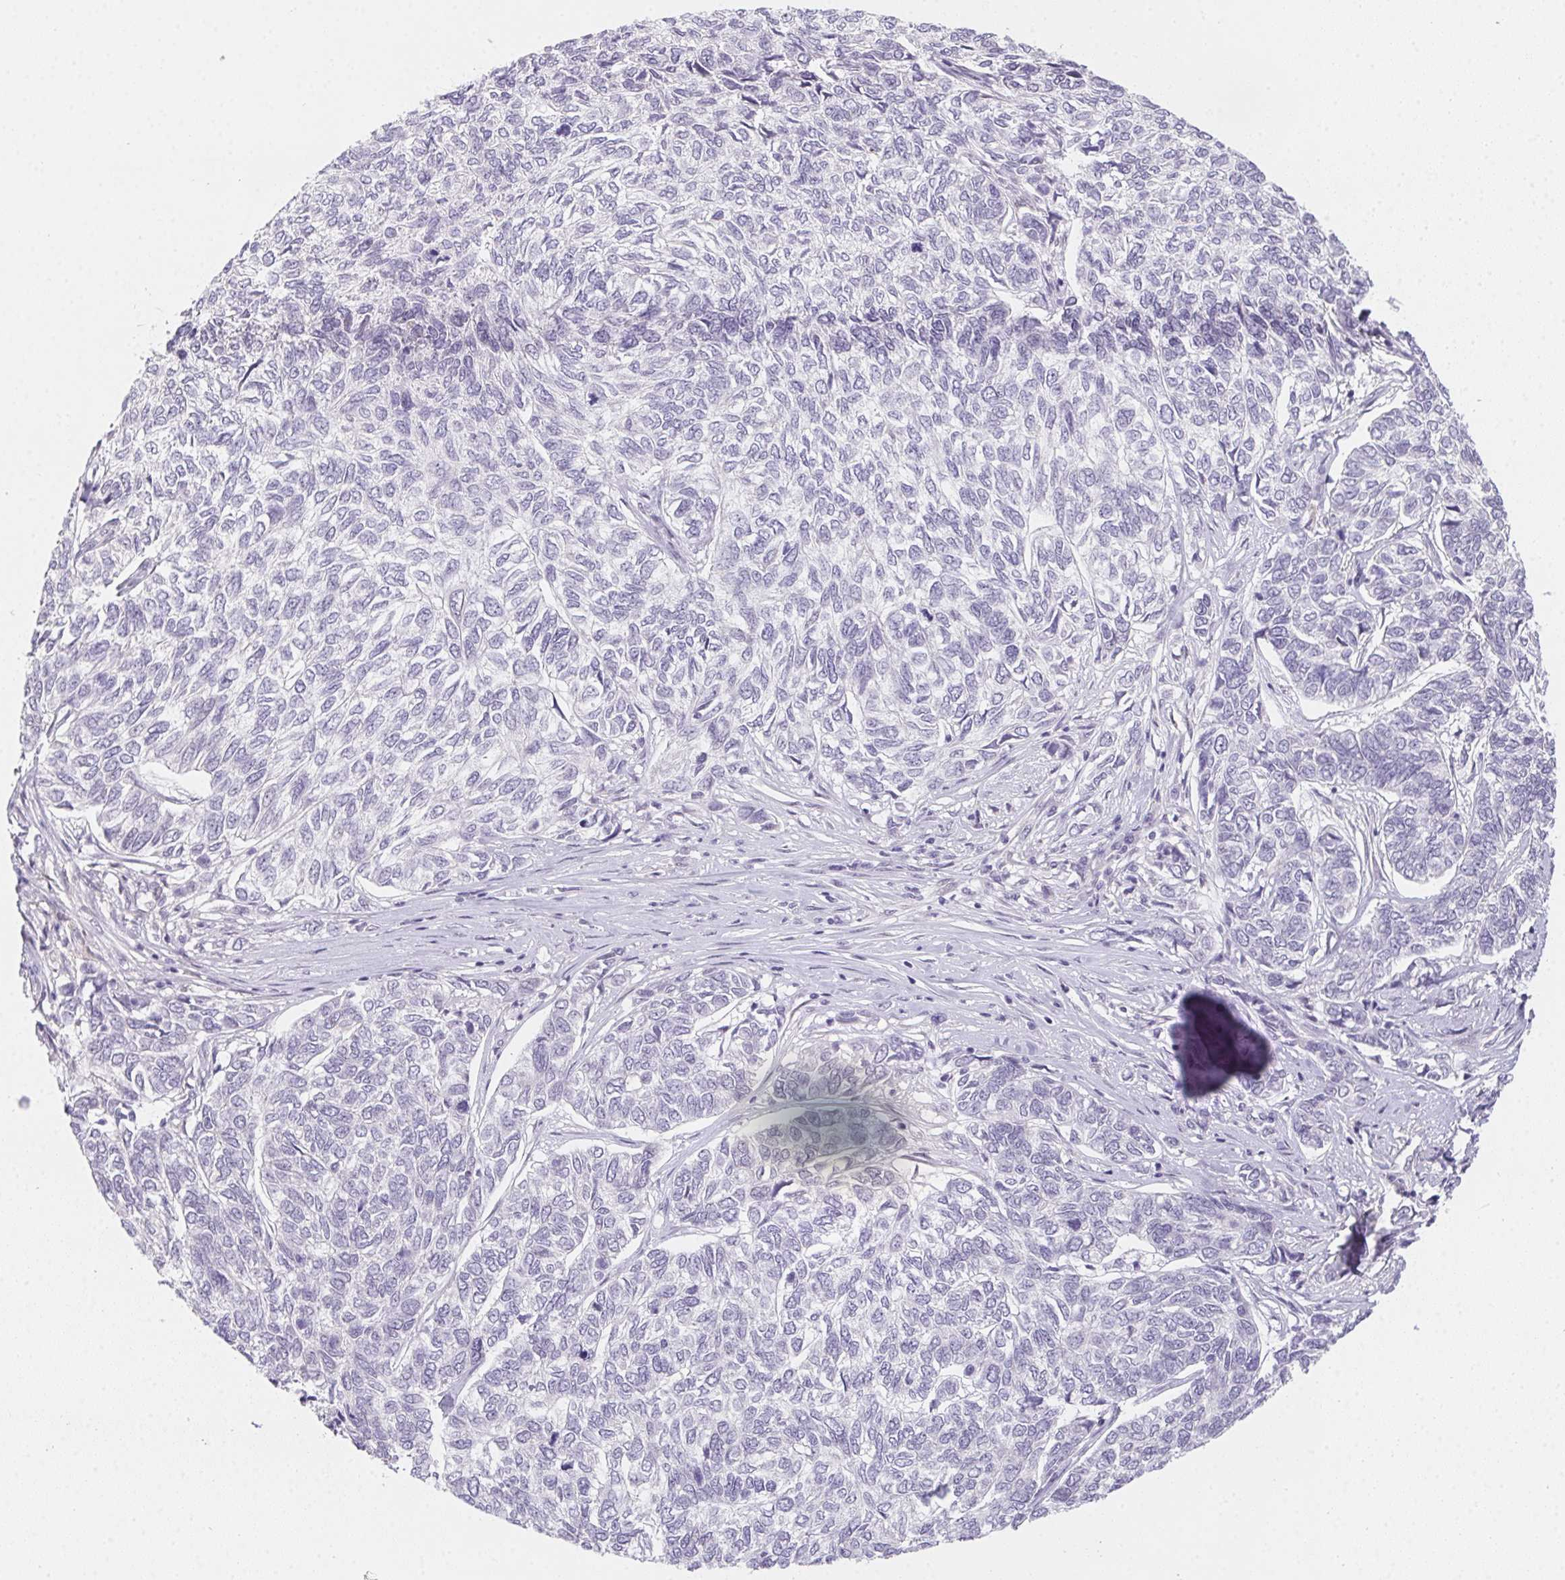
{"staining": {"intensity": "negative", "quantity": "none", "location": "none"}, "tissue": "skin cancer", "cell_type": "Tumor cells", "image_type": "cancer", "snomed": [{"axis": "morphology", "description": "Basal cell carcinoma"}, {"axis": "topography", "description": "Skin"}], "caption": "A photomicrograph of human skin basal cell carcinoma is negative for staining in tumor cells. Brightfield microscopy of immunohistochemistry stained with DAB (brown) and hematoxylin (blue), captured at high magnification.", "gene": "MORC1", "patient": {"sex": "female", "age": 65}}